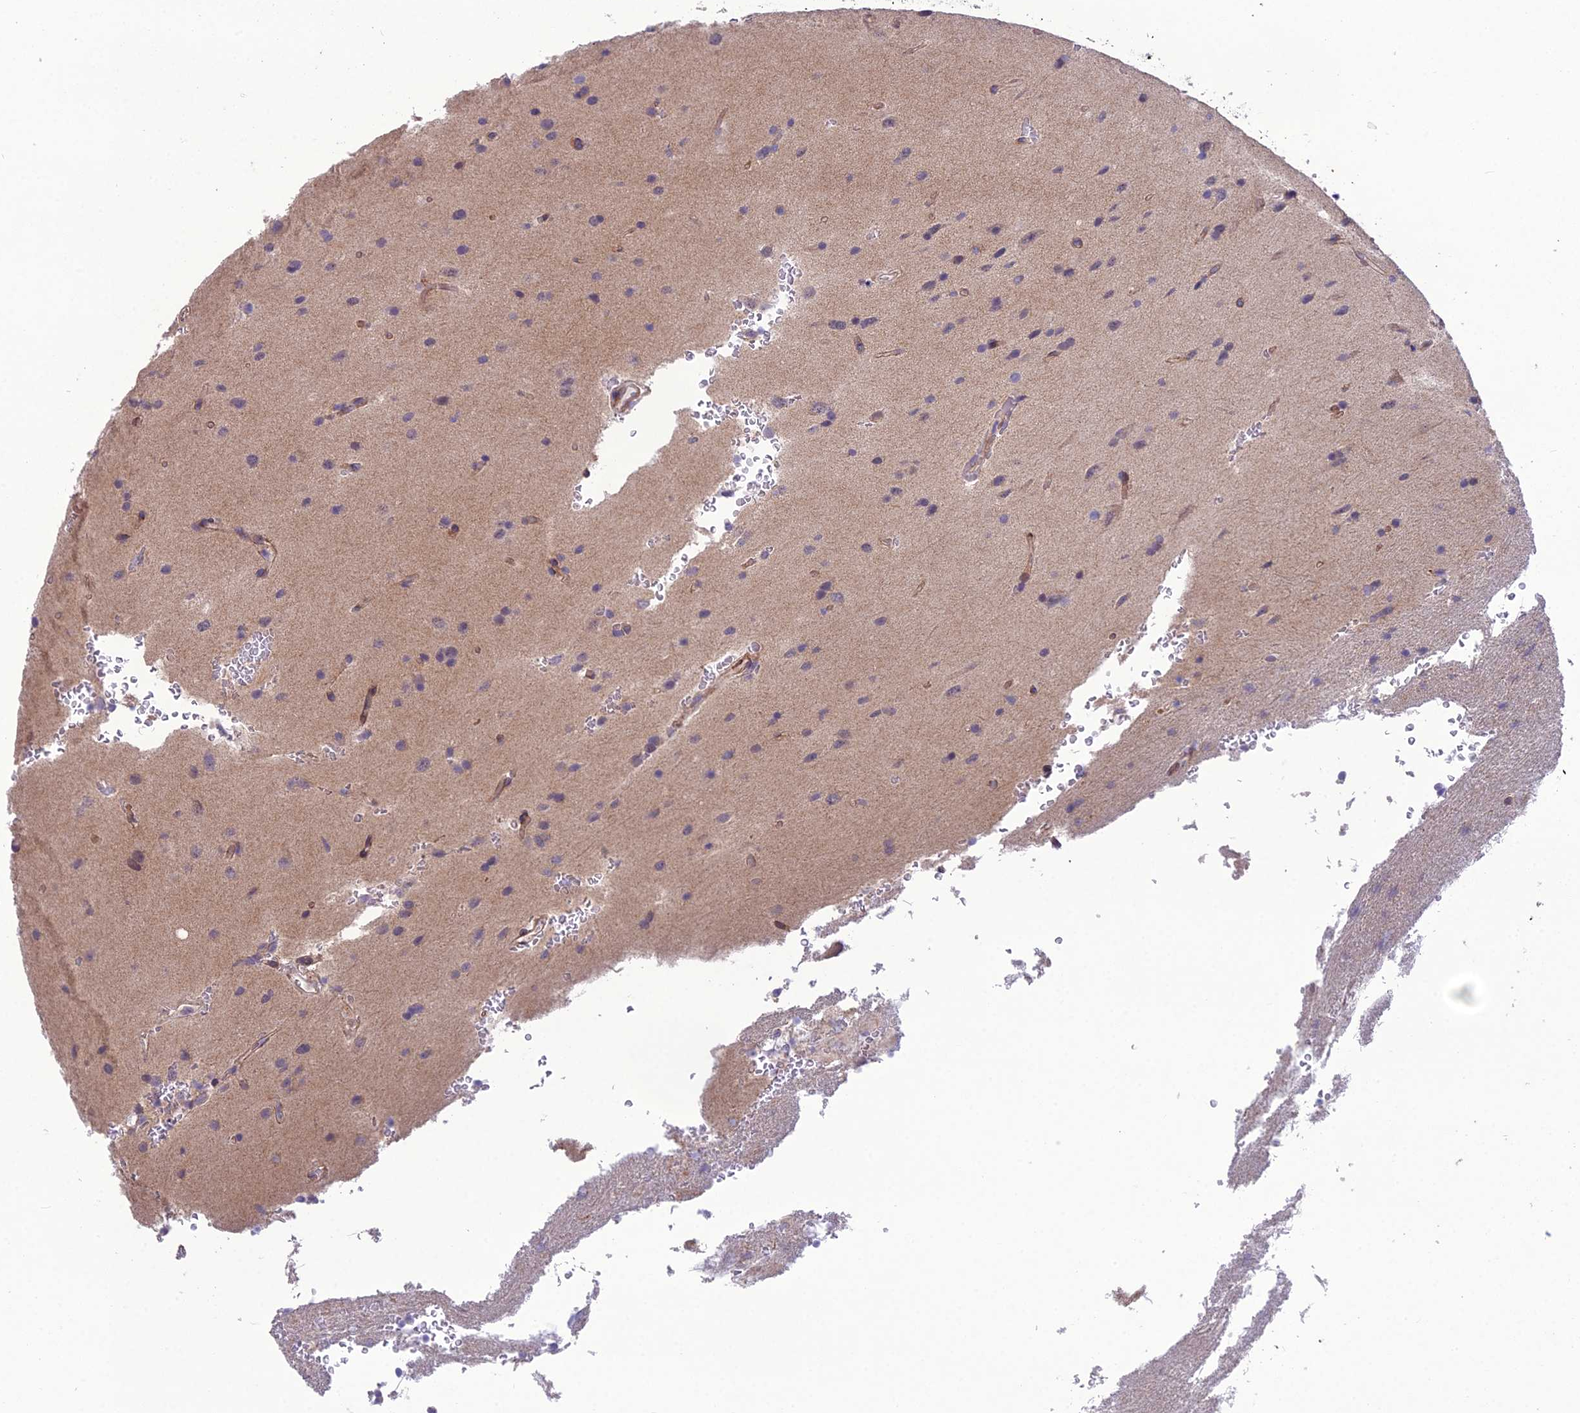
{"staining": {"intensity": "negative", "quantity": "none", "location": "none"}, "tissue": "glioma", "cell_type": "Tumor cells", "image_type": "cancer", "snomed": [{"axis": "morphology", "description": "Glioma, malignant, High grade"}, {"axis": "topography", "description": "Cerebral cortex"}], "caption": "A high-resolution micrograph shows immunohistochemistry staining of glioma, which reveals no significant expression in tumor cells.", "gene": "NODAL", "patient": {"sex": "female", "age": 36}}